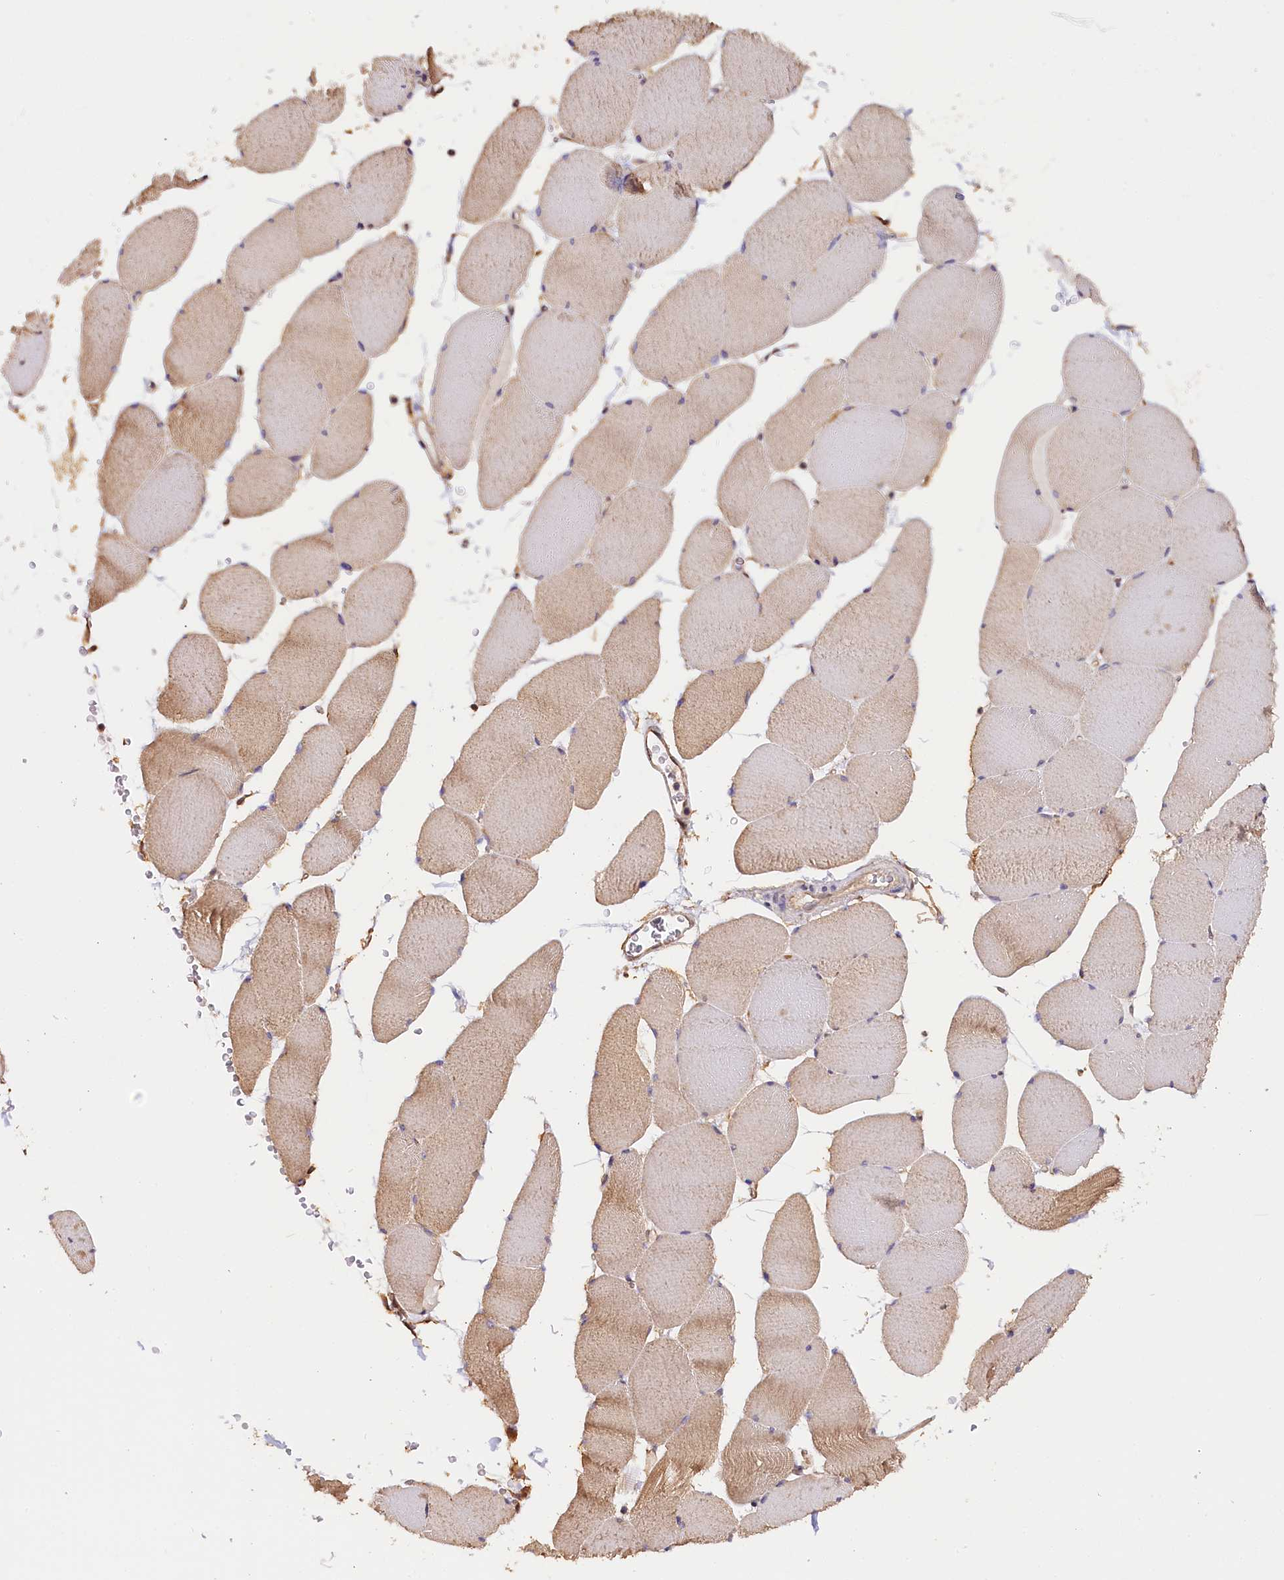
{"staining": {"intensity": "weak", "quantity": "<25%", "location": "cytoplasmic/membranous"}, "tissue": "skeletal muscle", "cell_type": "Myocytes", "image_type": "normal", "snomed": [{"axis": "morphology", "description": "Normal tissue, NOS"}, {"axis": "topography", "description": "Skeletal muscle"}, {"axis": "topography", "description": "Head-Neck"}], "caption": "Immunohistochemistry (IHC) histopathology image of normal skeletal muscle stained for a protein (brown), which exhibits no positivity in myocytes. Nuclei are stained in blue.", "gene": "KATNB1", "patient": {"sex": "male", "age": 66}}